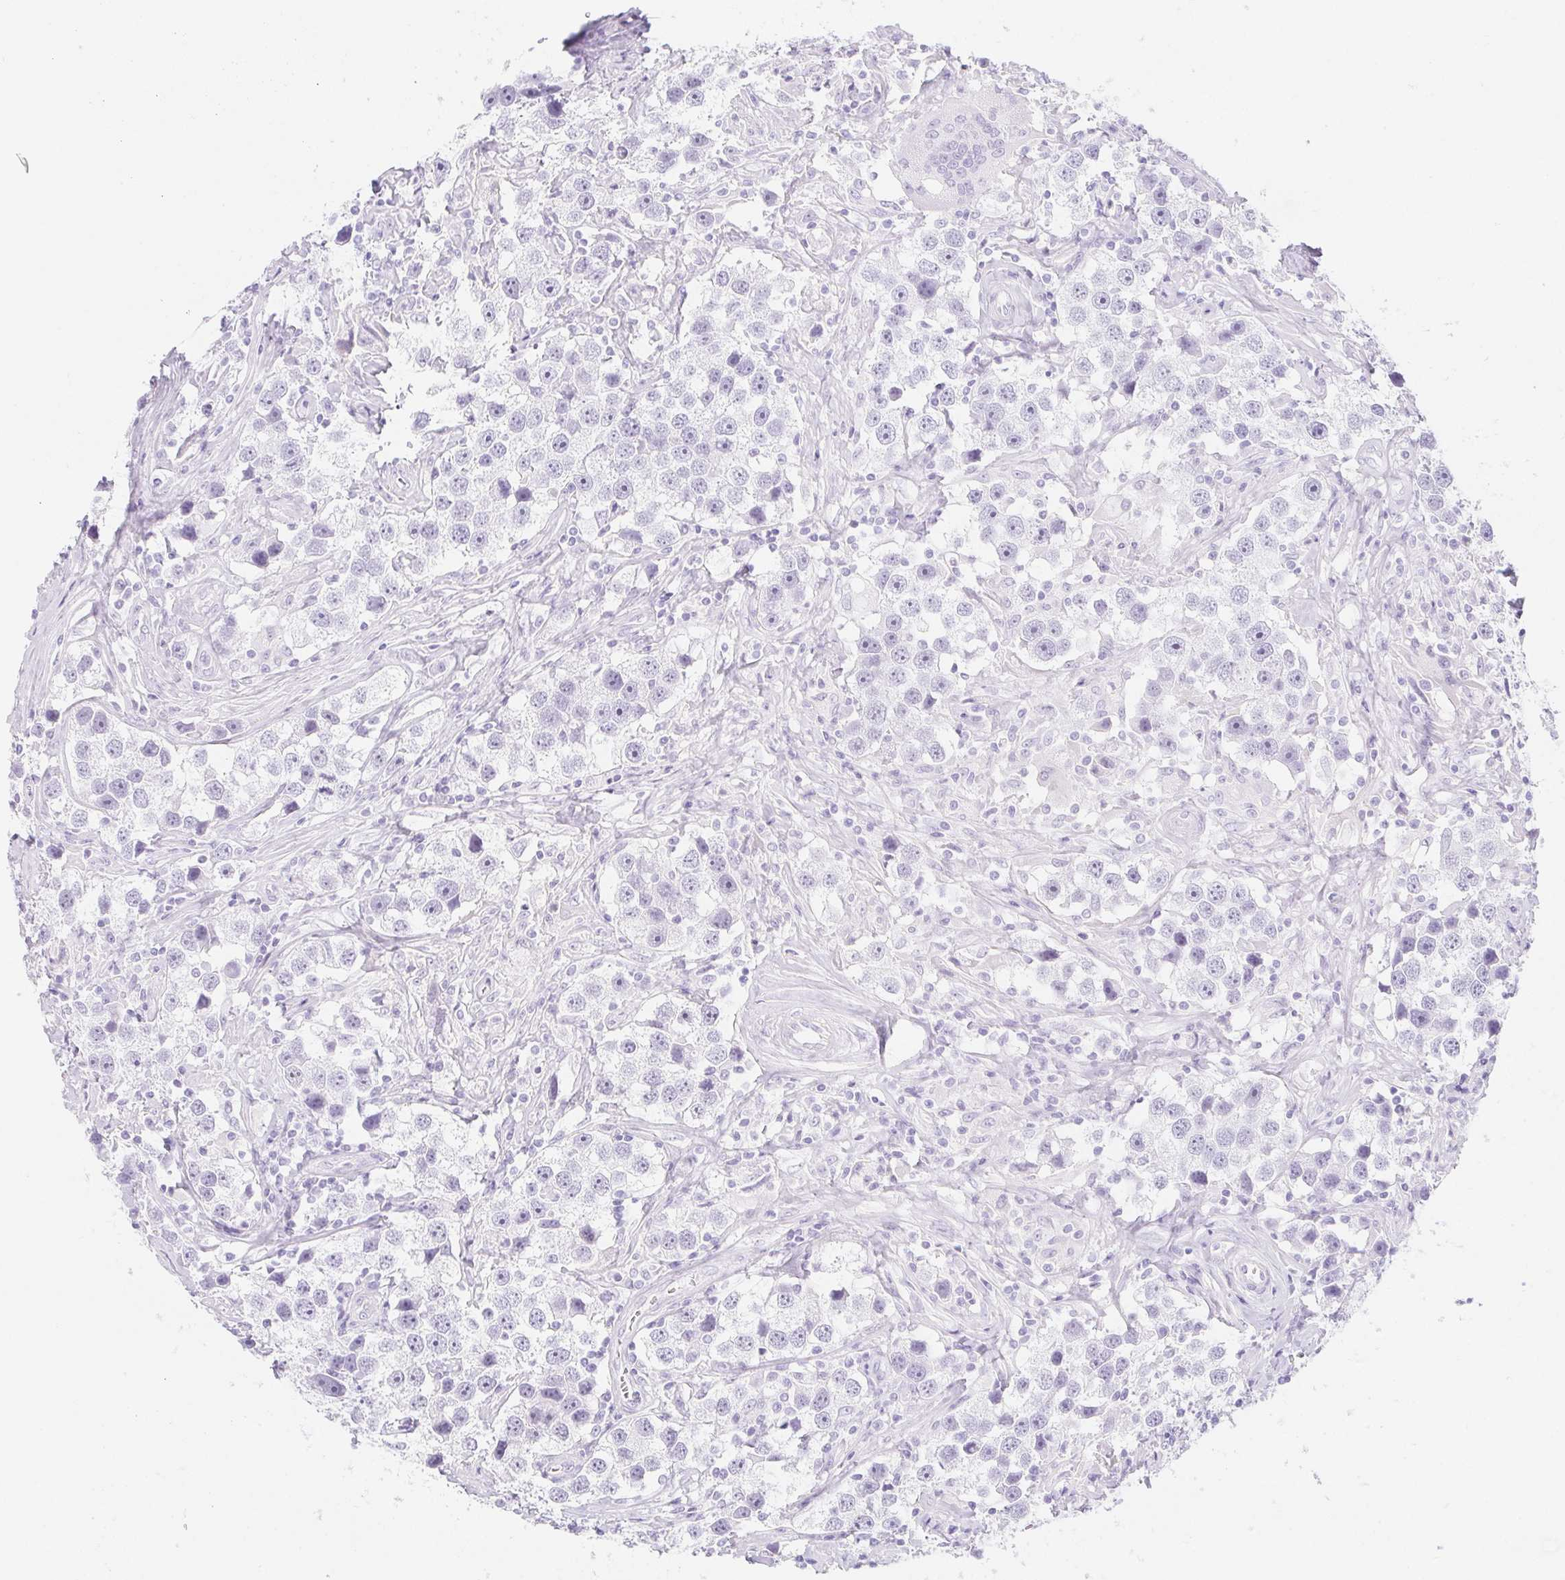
{"staining": {"intensity": "negative", "quantity": "none", "location": "none"}, "tissue": "testis cancer", "cell_type": "Tumor cells", "image_type": "cancer", "snomed": [{"axis": "morphology", "description": "Seminoma, NOS"}, {"axis": "topography", "description": "Testis"}], "caption": "Tumor cells show no significant expression in testis cancer.", "gene": "CYP21A2", "patient": {"sex": "male", "age": 49}}